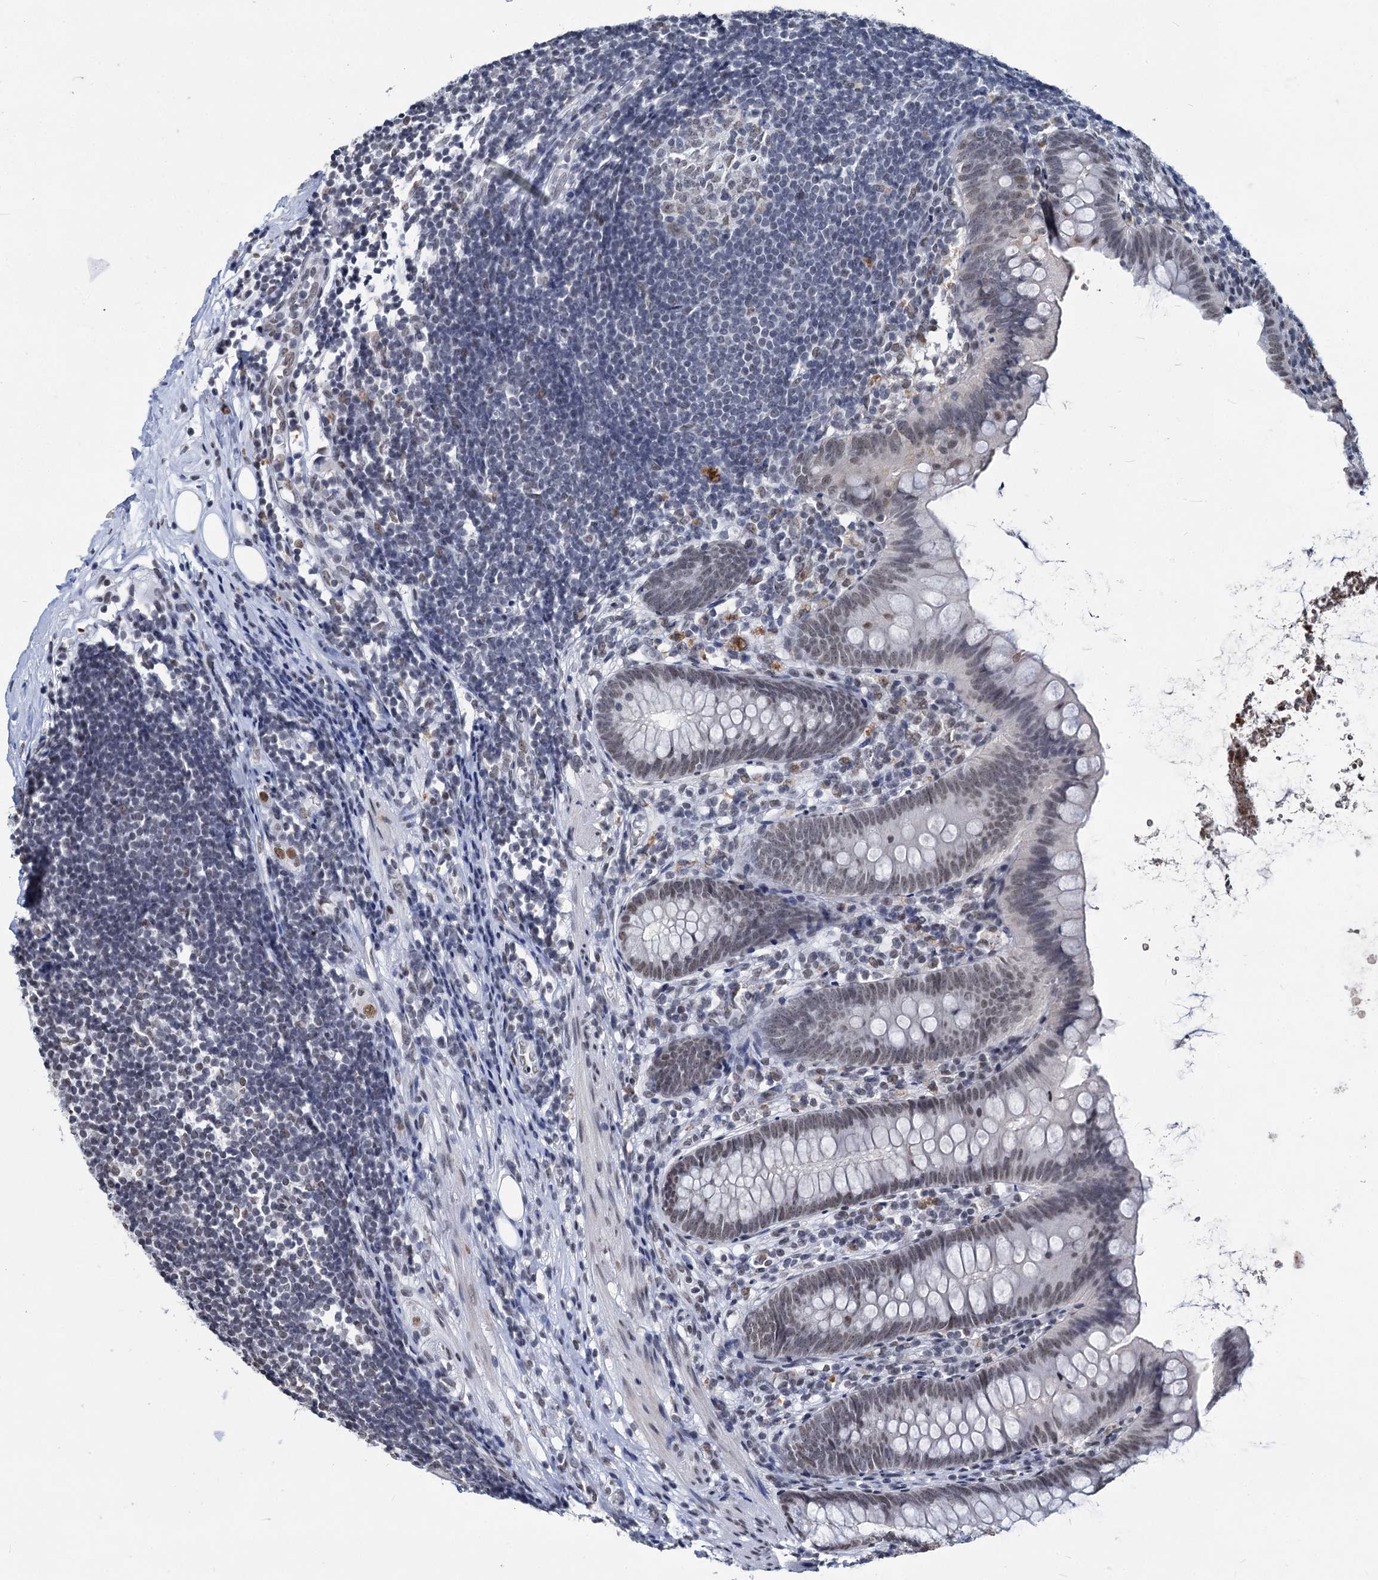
{"staining": {"intensity": "negative", "quantity": "none", "location": "none"}, "tissue": "appendix", "cell_type": "Glandular cells", "image_type": "normal", "snomed": [{"axis": "morphology", "description": "Normal tissue, NOS"}, {"axis": "topography", "description": "Appendix"}], "caption": "DAB (3,3'-diaminobenzidine) immunohistochemical staining of unremarkable appendix demonstrates no significant staining in glandular cells. (Stains: DAB (3,3'-diaminobenzidine) IHC with hematoxylin counter stain, Microscopy: brightfield microscopy at high magnification).", "gene": "PARPBP", "patient": {"sex": "female", "age": 62}}